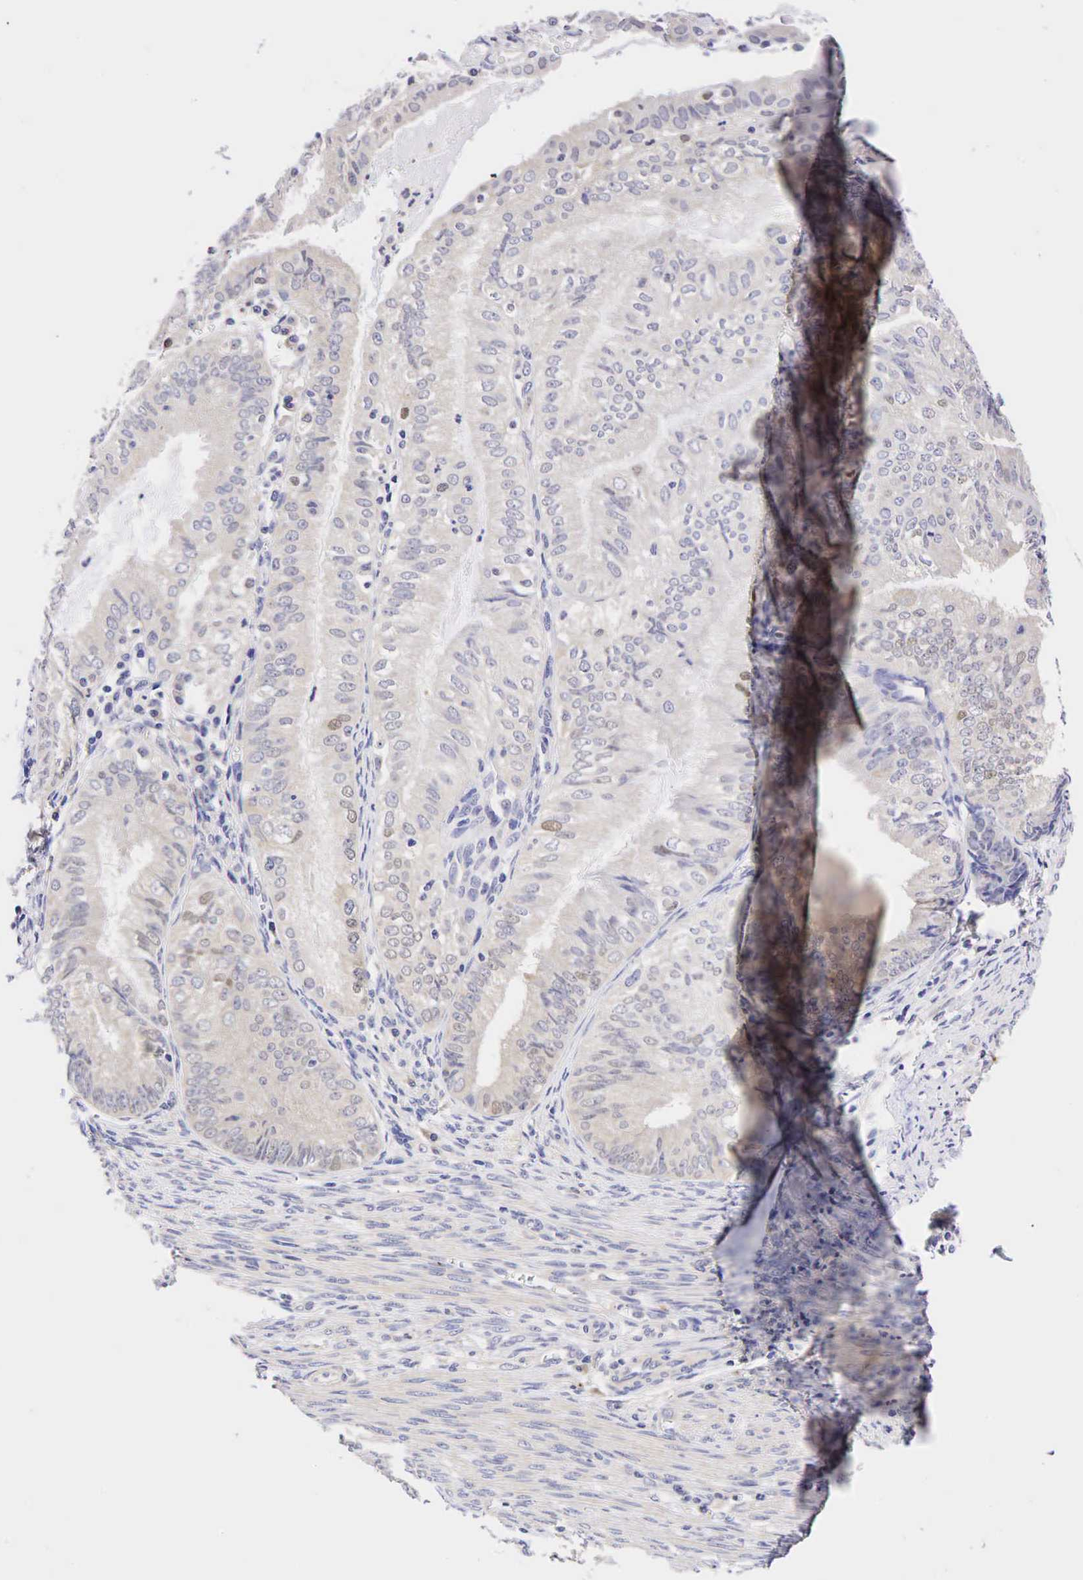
{"staining": {"intensity": "weak", "quantity": "<25%", "location": "nuclear"}, "tissue": "endometrial cancer", "cell_type": "Tumor cells", "image_type": "cancer", "snomed": [{"axis": "morphology", "description": "Adenocarcinoma, NOS"}, {"axis": "topography", "description": "Endometrium"}], "caption": "IHC micrograph of neoplastic tissue: human endometrial adenocarcinoma stained with DAB displays no significant protein expression in tumor cells.", "gene": "CCND1", "patient": {"sex": "female", "age": 66}}